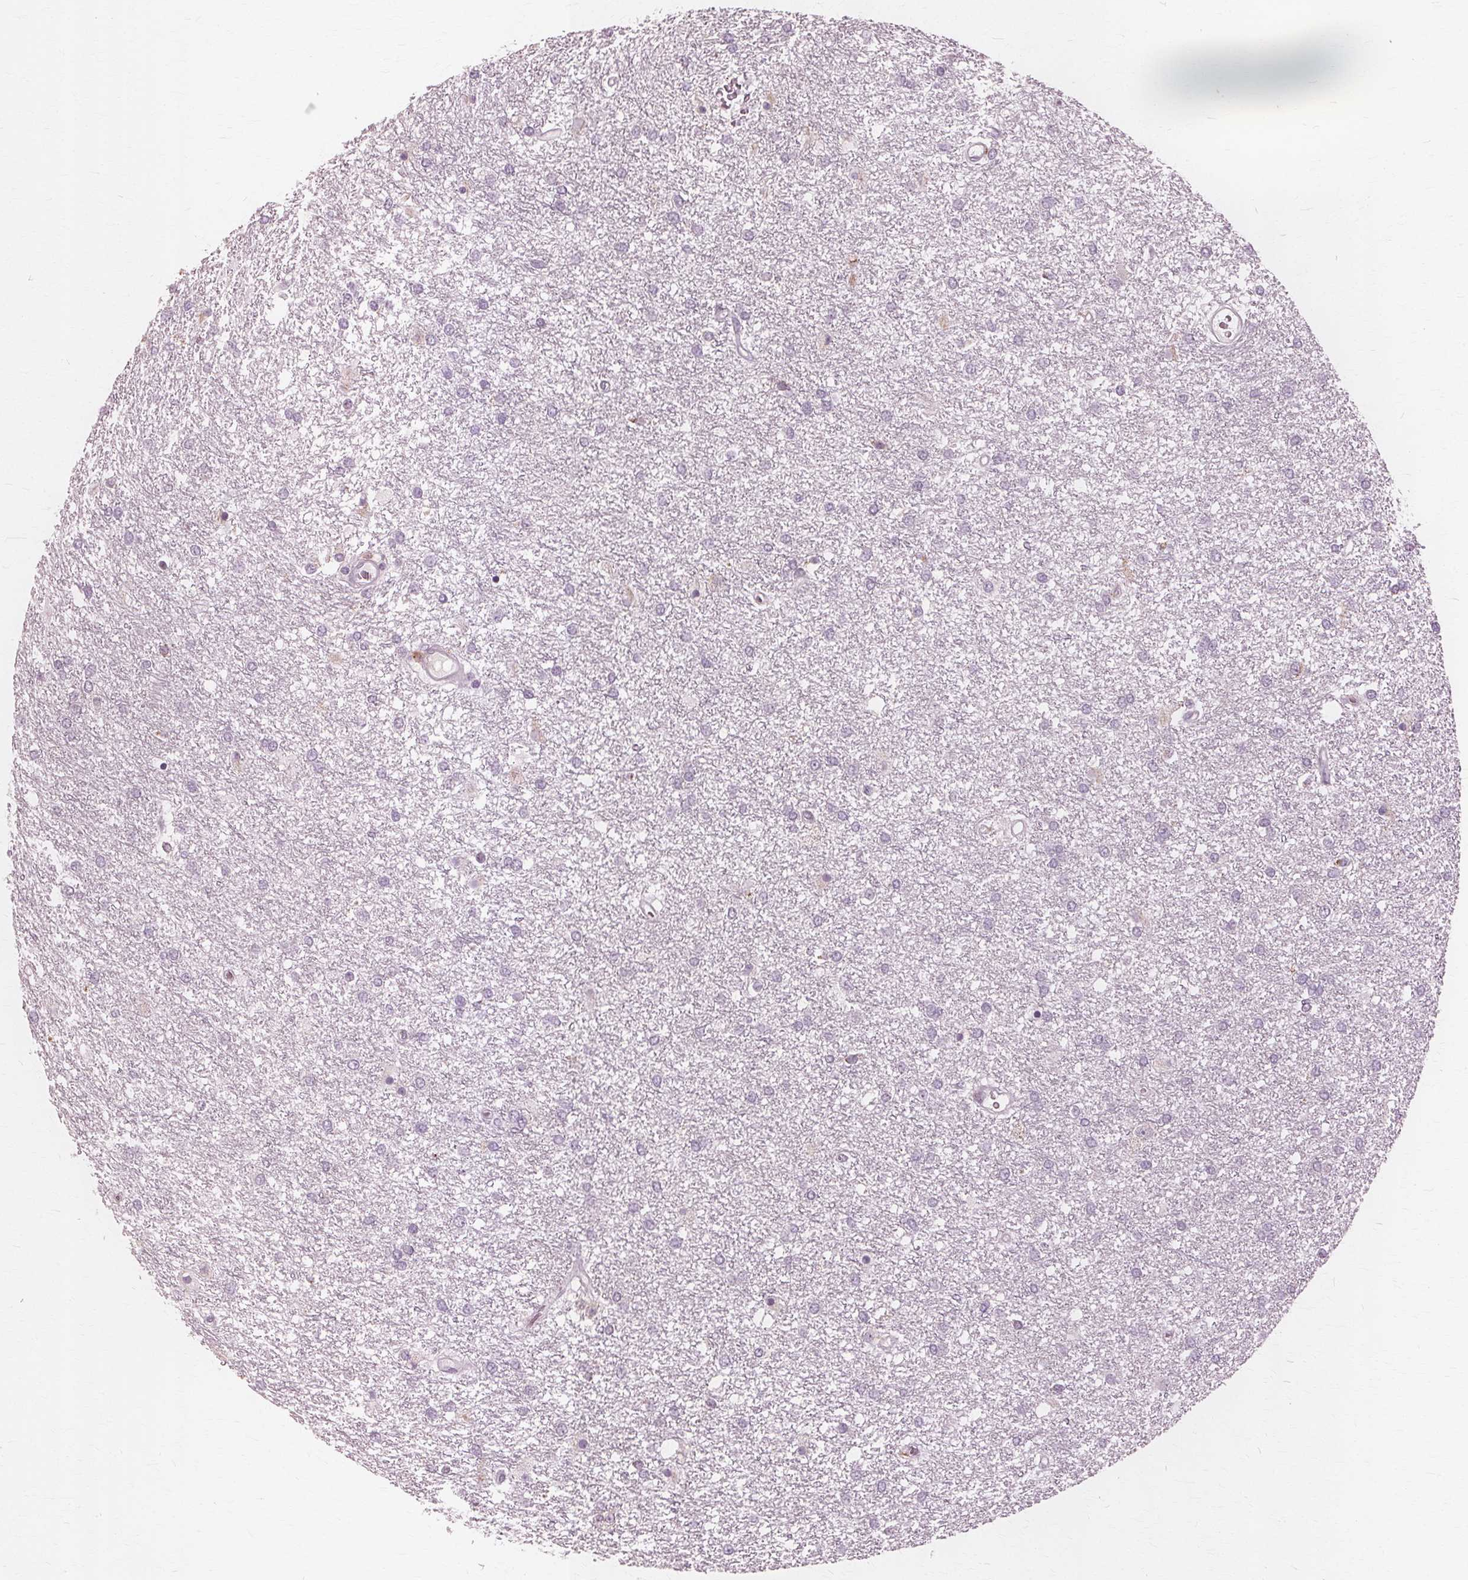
{"staining": {"intensity": "negative", "quantity": "none", "location": "none"}, "tissue": "glioma", "cell_type": "Tumor cells", "image_type": "cancer", "snomed": [{"axis": "morphology", "description": "Glioma, malignant, High grade"}, {"axis": "topography", "description": "Brain"}], "caption": "The image reveals no significant expression in tumor cells of malignant glioma (high-grade).", "gene": "DNASE2", "patient": {"sex": "female", "age": 61}}